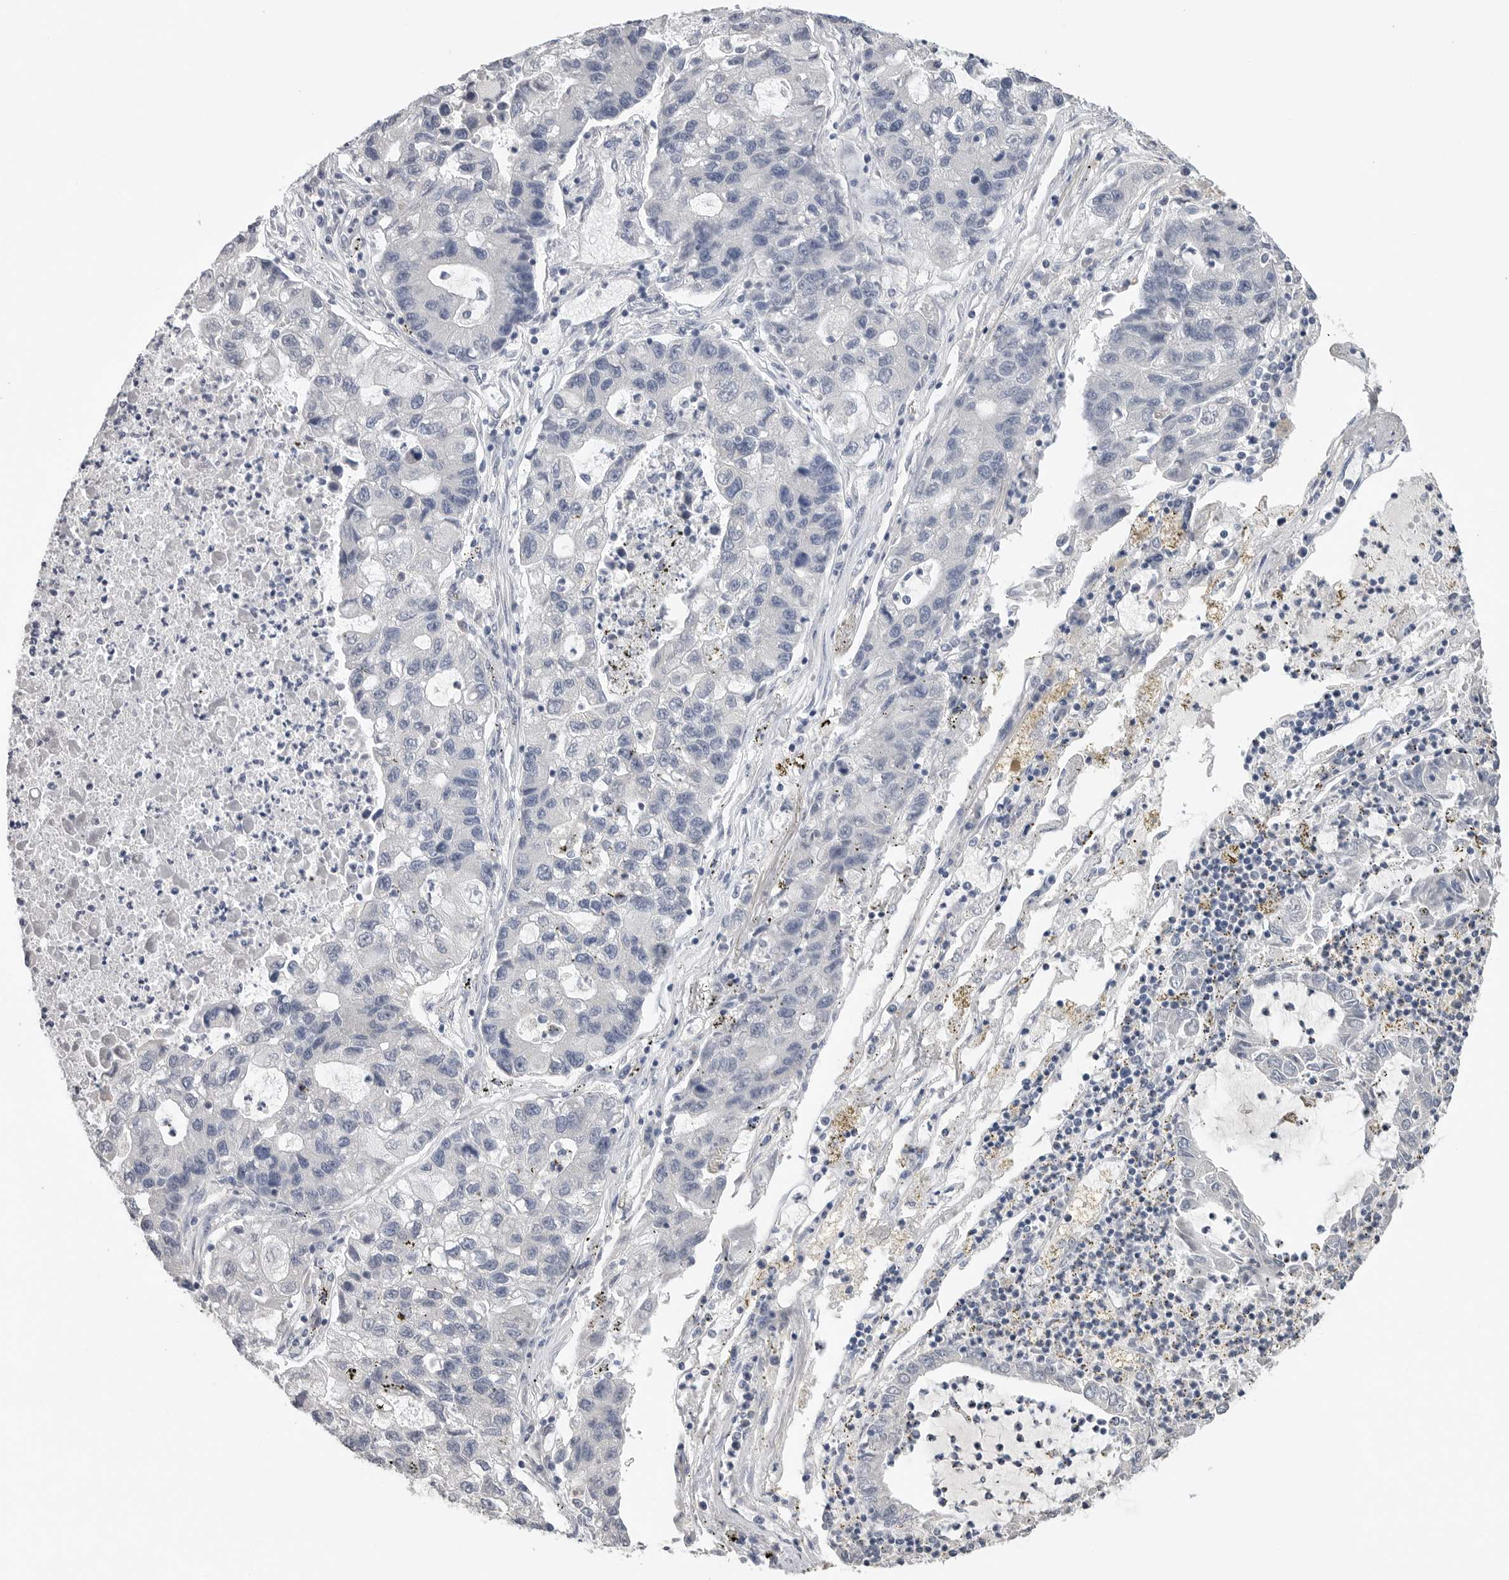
{"staining": {"intensity": "negative", "quantity": "none", "location": "none"}, "tissue": "lung cancer", "cell_type": "Tumor cells", "image_type": "cancer", "snomed": [{"axis": "morphology", "description": "Adenocarcinoma, NOS"}, {"axis": "topography", "description": "Lung"}], "caption": "Photomicrograph shows no significant protein staining in tumor cells of adenocarcinoma (lung). Nuclei are stained in blue.", "gene": "FABP6", "patient": {"sex": "female", "age": 51}}